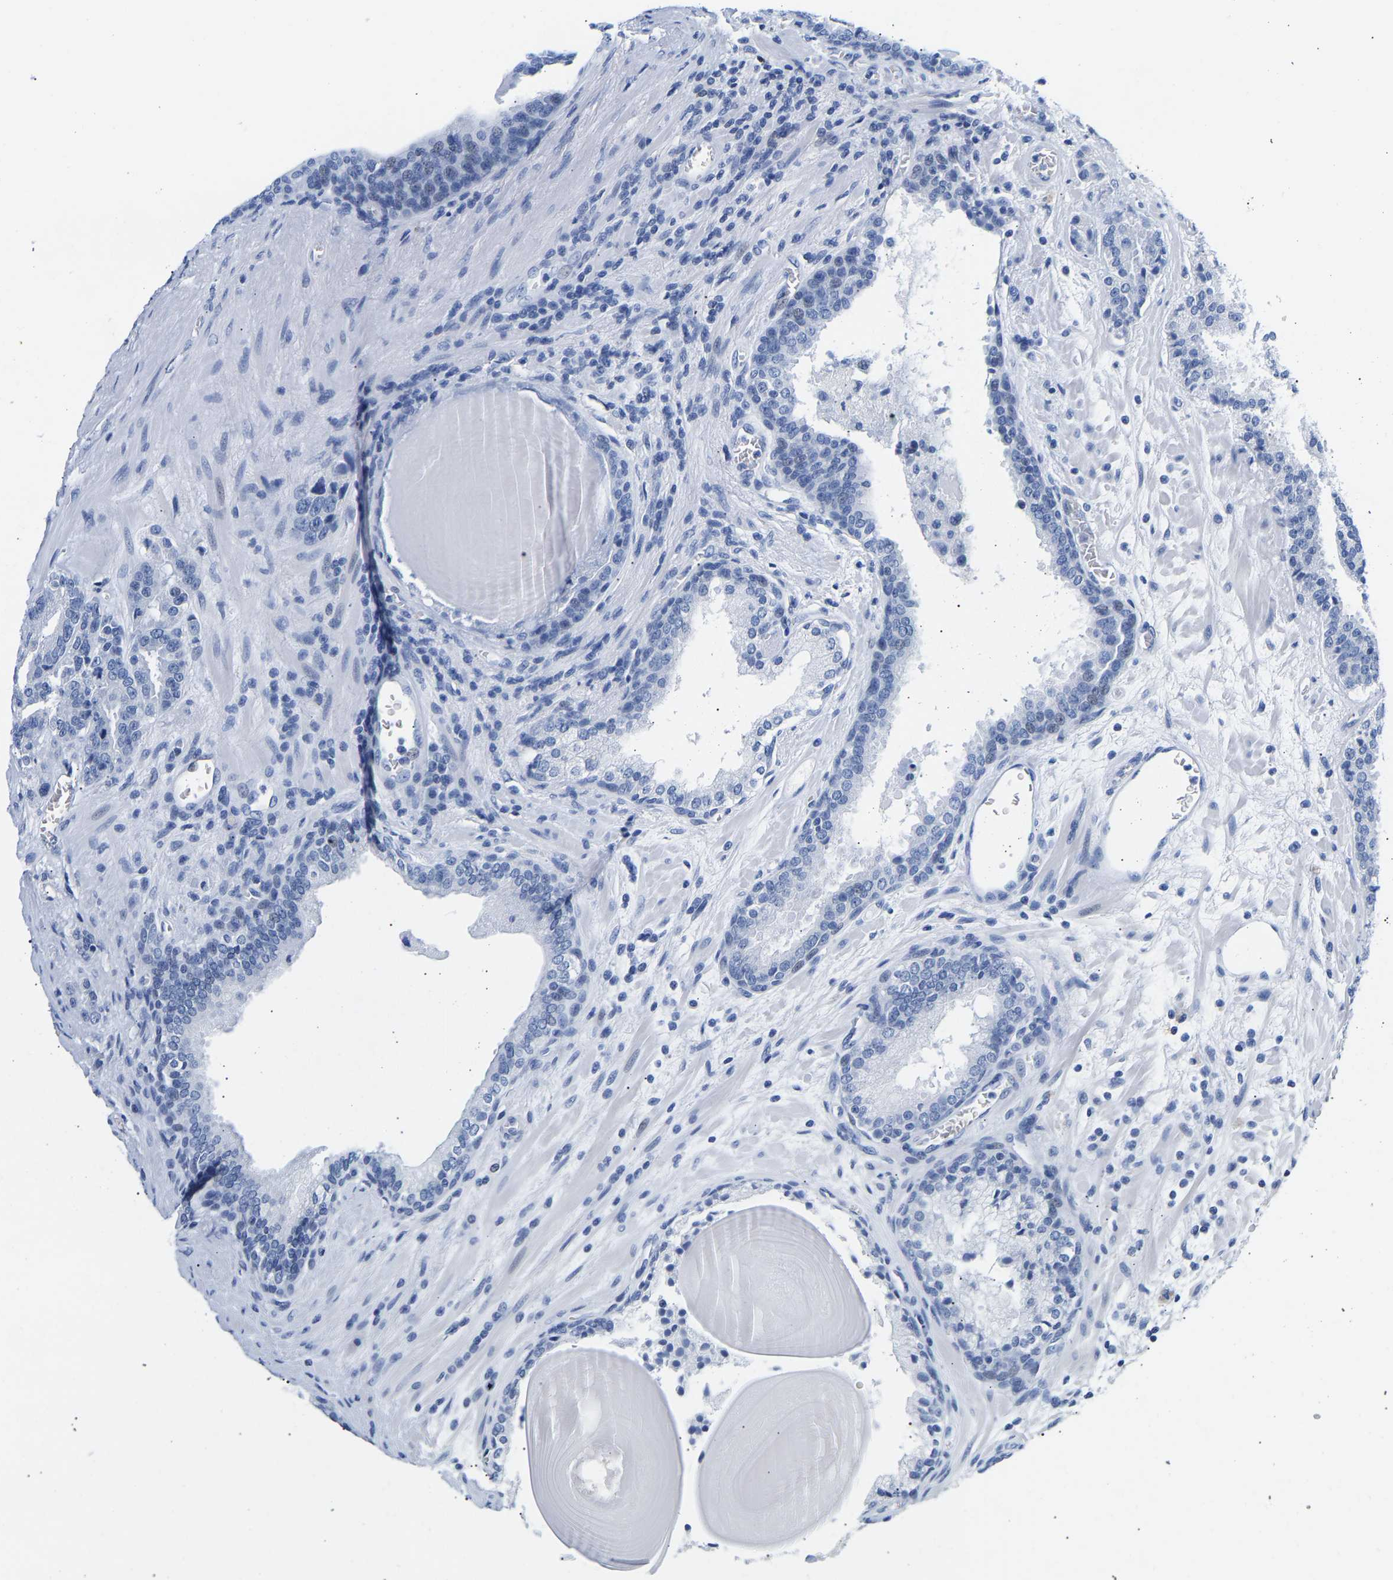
{"staining": {"intensity": "negative", "quantity": "none", "location": "none"}, "tissue": "prostate cancer", "cell_type": "Tumor cells", "image_type": "cancer", "snomed": [{"axis": "morphology", "description": "Adenocarcinoma, High grade"}, {"axis": "topography", "description": "Prostate"}], "caption": "Immunohistochemistry of human prostate cancer (adenocarcinoma (high-grade)) shows no positivity in tumor cells.", "gene": "SPINK2", "patient": {"sex": "male", "age": 60}}